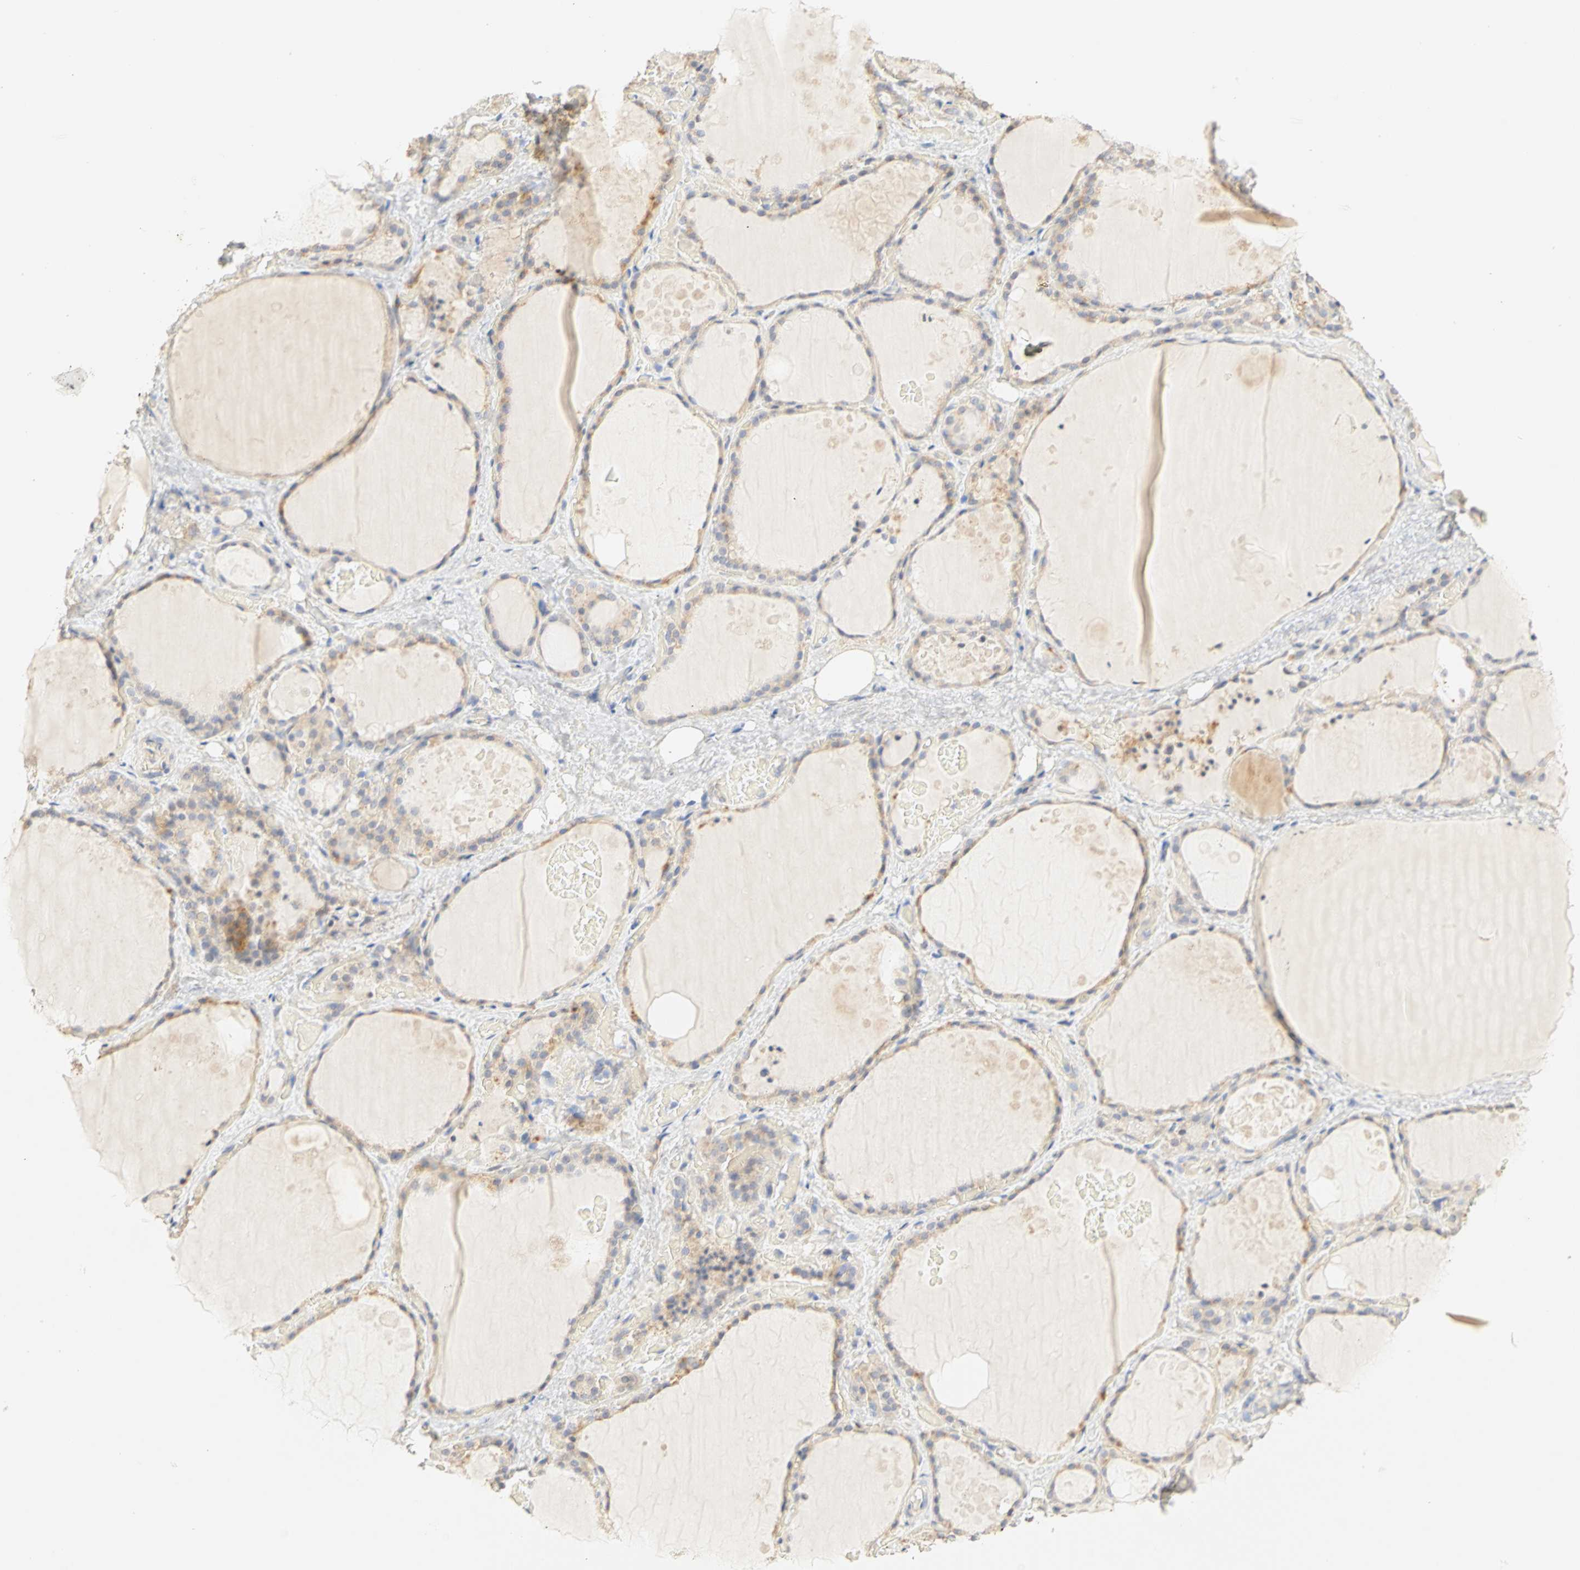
{"staining": {"intensity": "weak", "quantity": "25%-75%", "location": "cytoplasmic/membranous"}, "tissue": "thyroid gland", "cell_type": "Glandular cells", "image_type": "normal", "snomed": [{"axis": "morphology", "description": "Normal tissue, NOS"}, {"axis": "topography", "description": "Thyroid gland"}], "caption": "Protein staining demonstrates weak cytoplasmic/membranous staining in approximately 25%-75% of glandular cells in normal thyroid gland.", "gene": "GNRH2", "patient": {"sex": "male", "age": 61}}